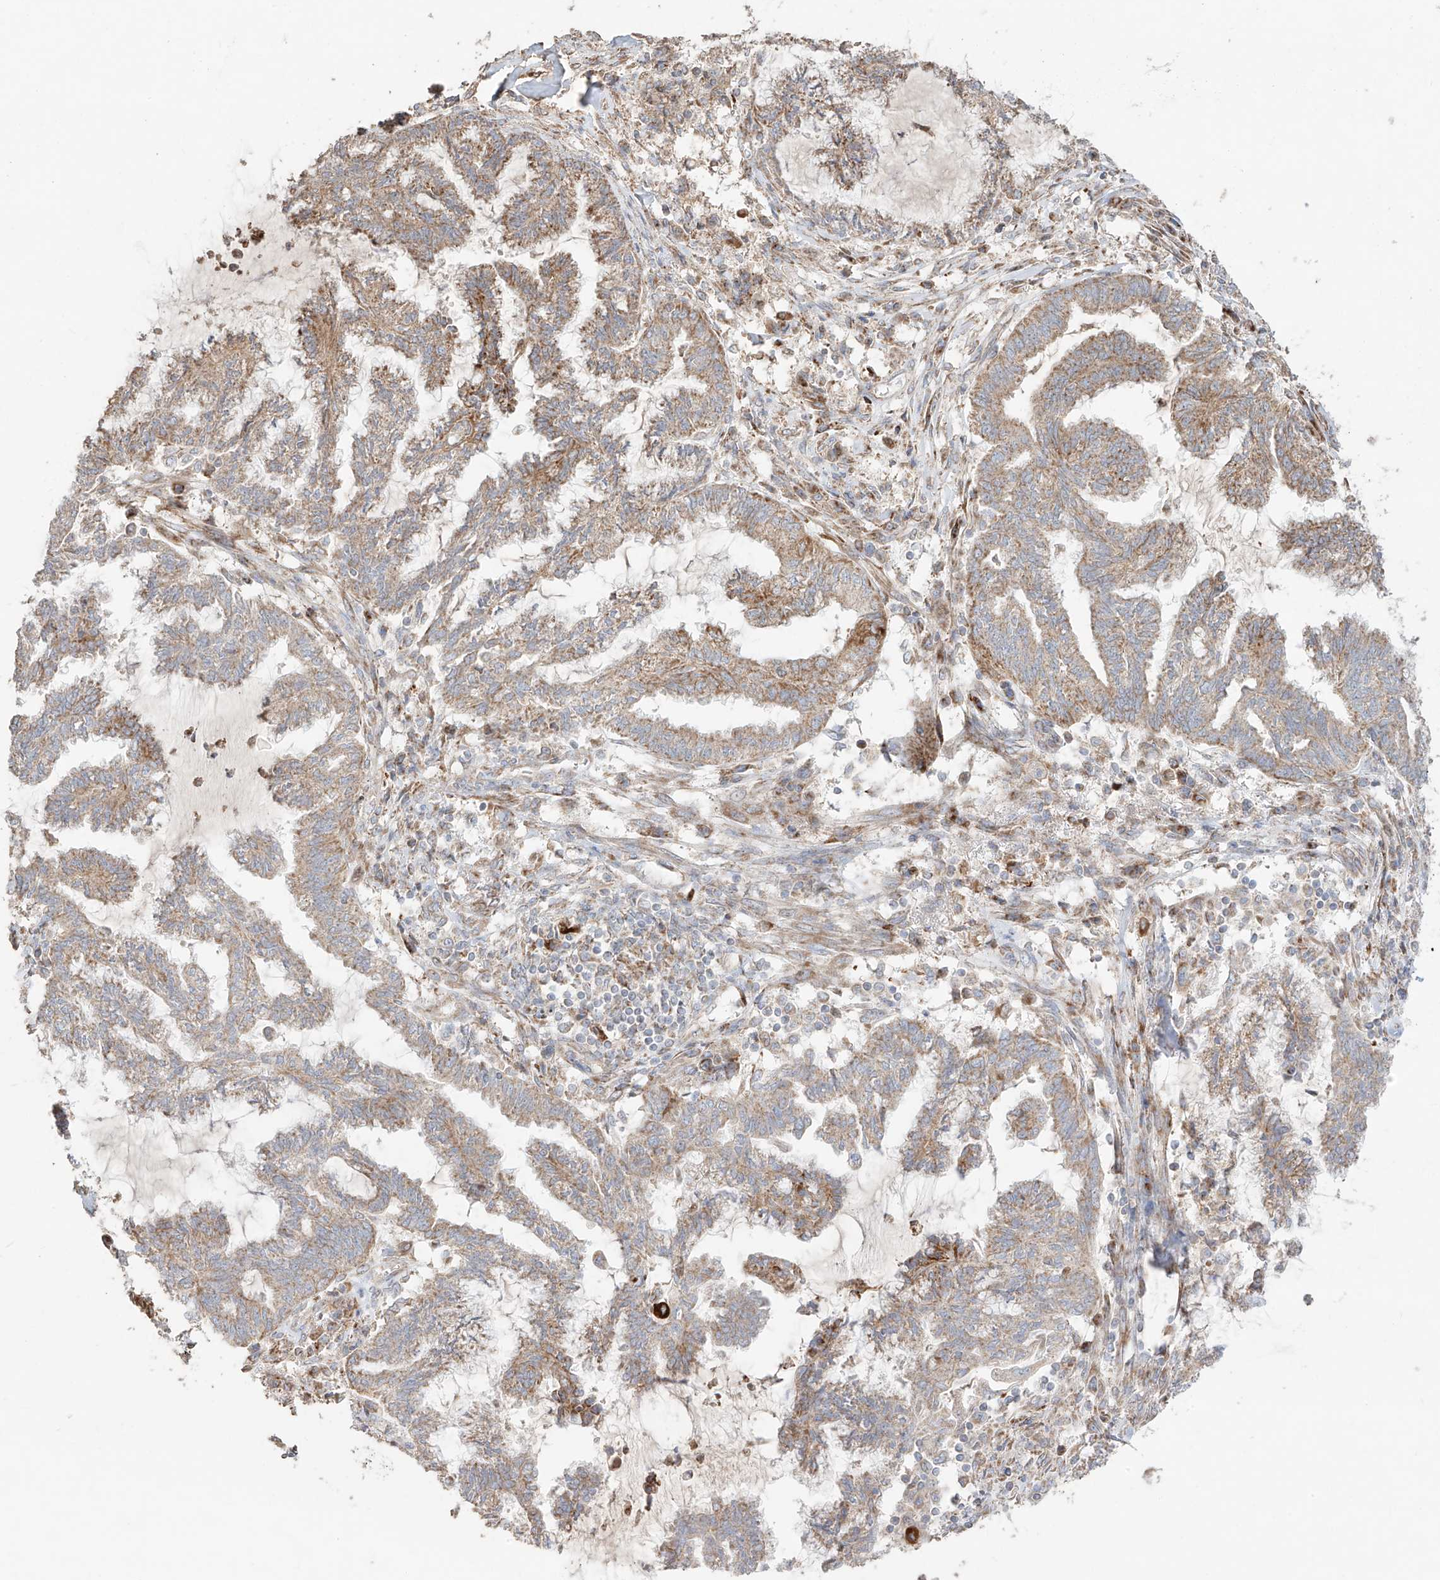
{"staining": {"intensity": "moderate", "quantity": "25%-75%", "location": "cytoplasmic/membranous"}, "tissue": "endometrial cancer", "cell_type": "Tumor cells", "image_type": "cancer", "snomed": [{"axis": "morphology", "description": "Adenocarcinoma, NOS"}, {"axis": "topography", "description": "Endometrium"}], "caption": "Immunohistochemistry of human endometrial cancer (adenocarcinoma) demonstrates medium levels of moderate cytoplasmic/membranous staining in about 25%-75% of tumor cells. The staining was performed using DAB (3,3'-diaminobenzidine), with brown indicating positive protein expression. Nuclei are stained blue with hematoxylin.", "gene": "COLGALT2", "patient": {"sex": "female", "age": 86}}